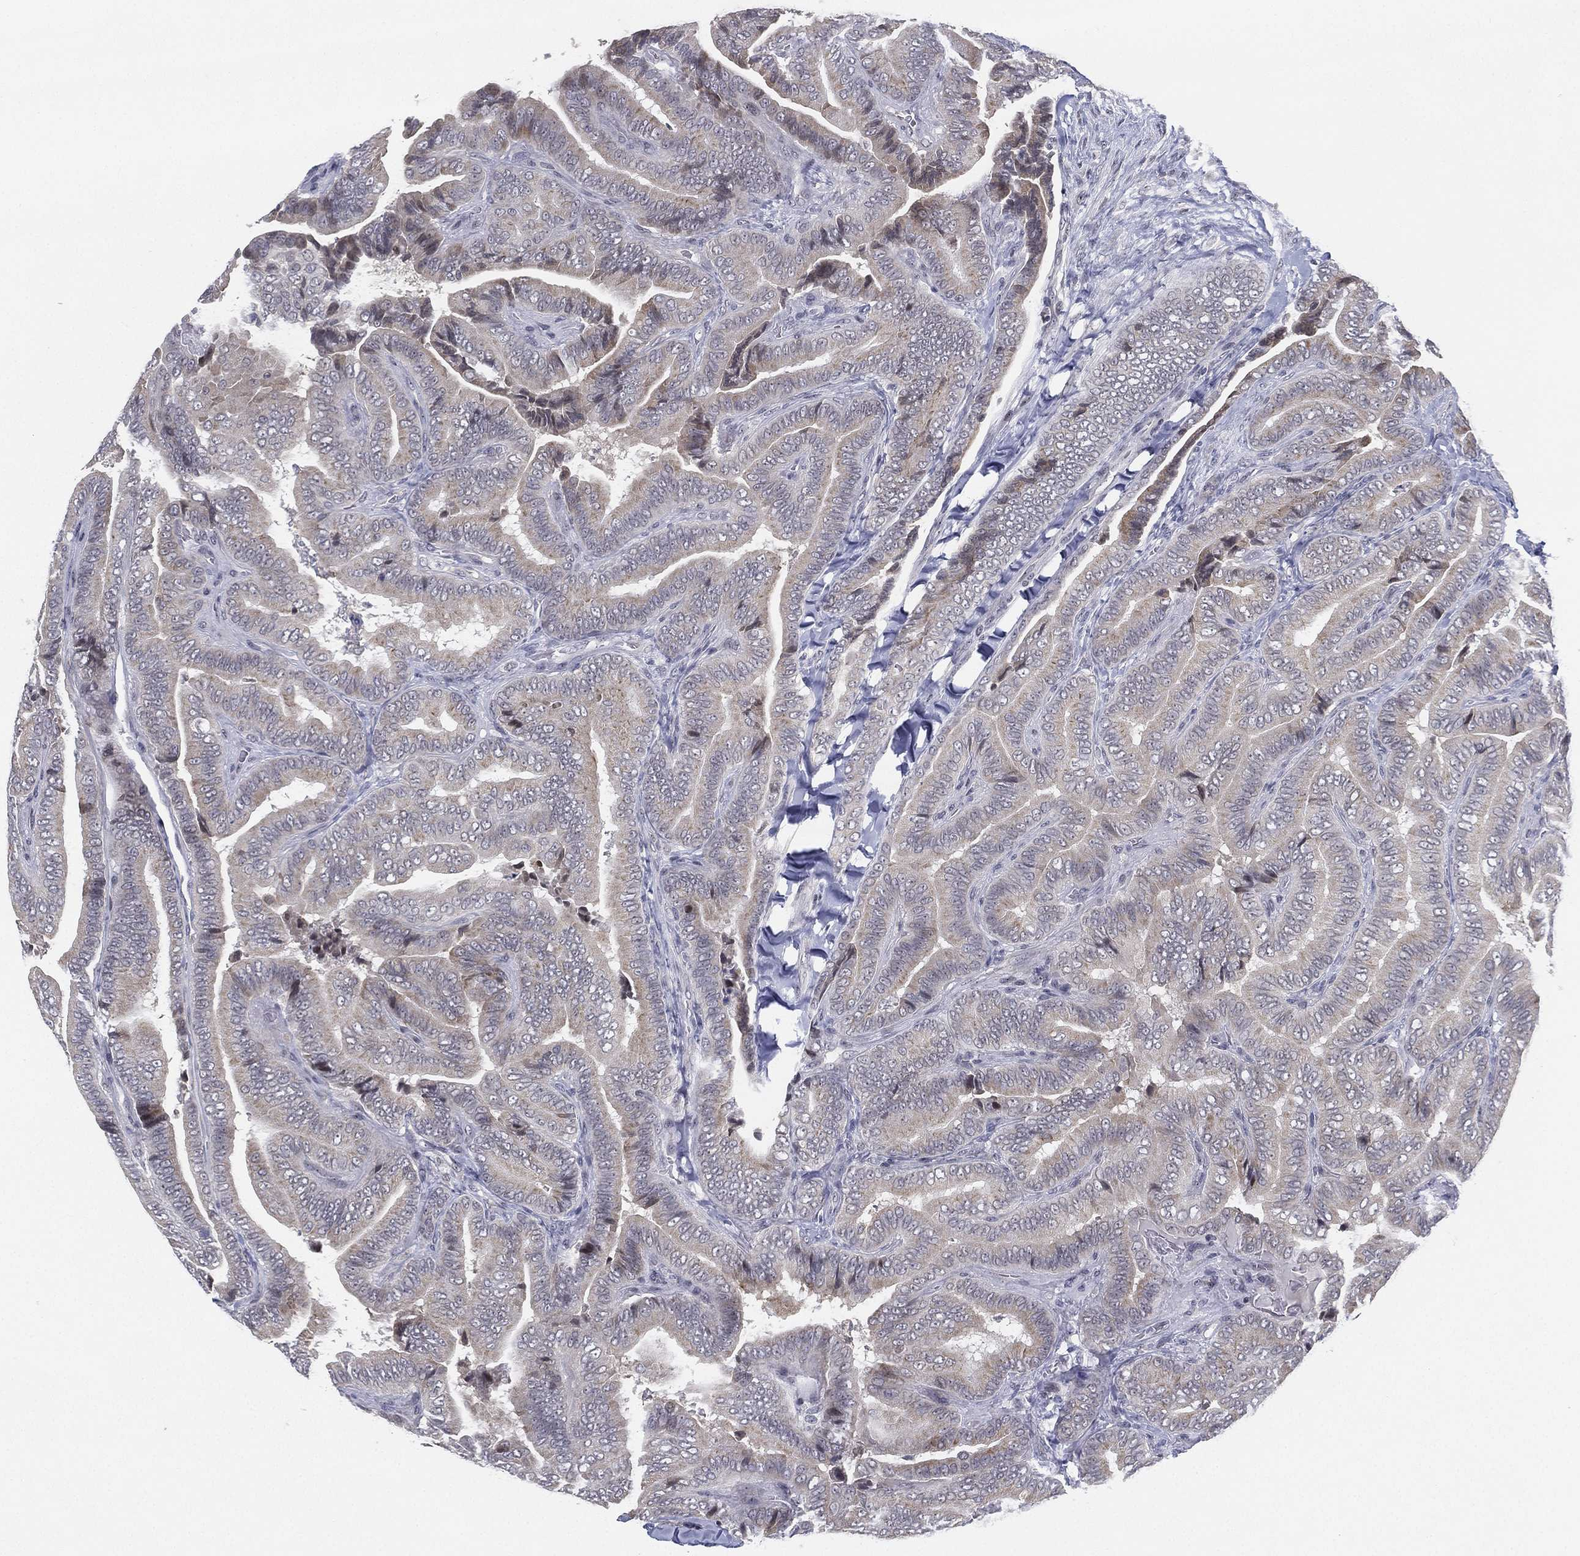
{"staining": {"intensity": "negative", "quantity": "none", "location": "none"}, "tissue": "thyroid cancer", "cell_type": "Tumor cells", "image_type": "cancer", "snomed": [{"axis": "morphology", "description": "Papillary adenocarcinoma, NOS"}, {"axis": "topography", "description": "Thyroid gland"}], "caption": "DAB immunohistochemical staining of human thyroid cancer (papillary adenocarcinoma) reveals no significant staining in tumor cells. (Stains: DAB (3,3'-diaminobenzidine) immunohistochemistry (IHC) with hematoxylin counter stain, Microscopy: brightfield microscopy at high magnification).", "gene": "MS4A8", "patient": {"sex": "male", "age": 61}}